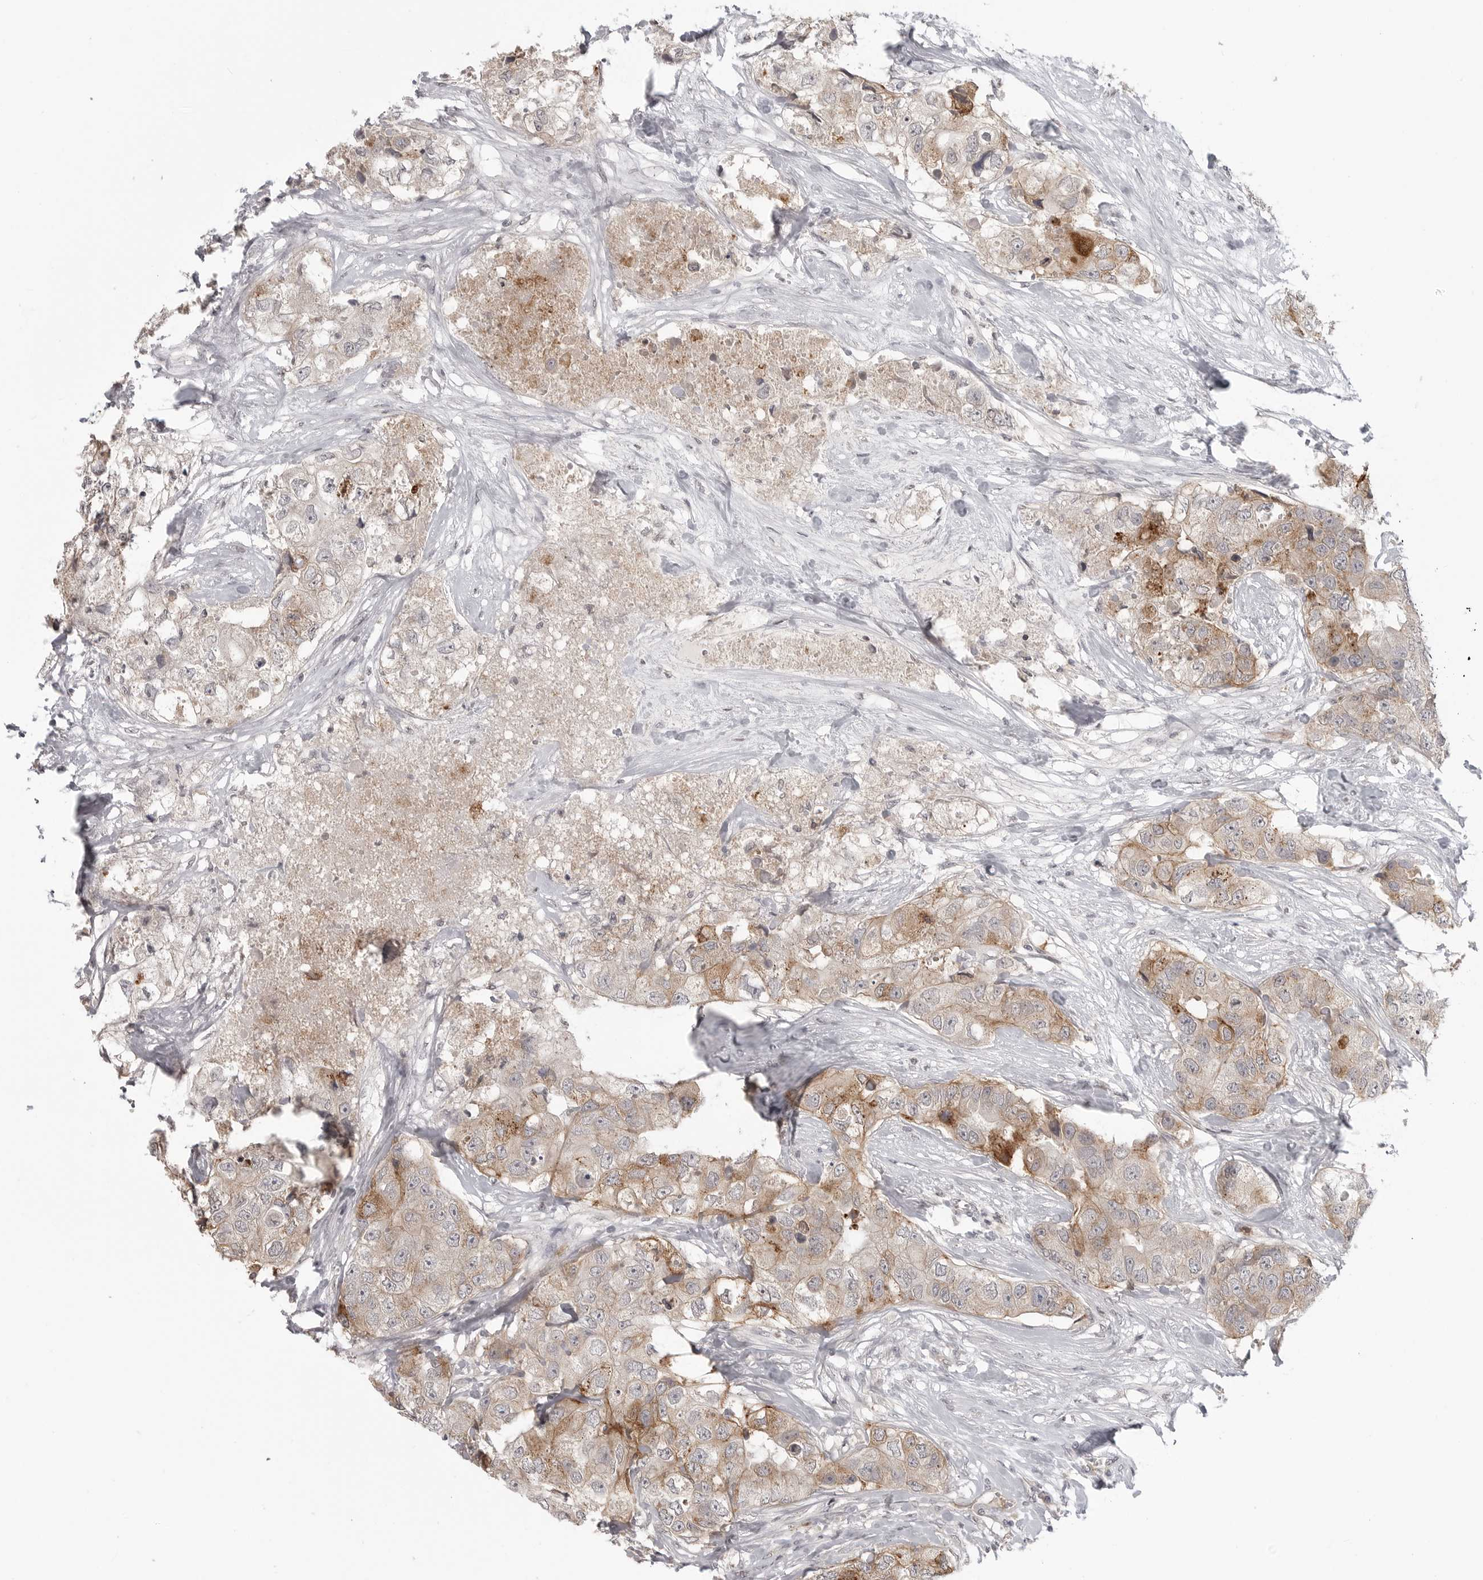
{"staining": {"intensity": "moderate", "quantity": ">75%", "location": "cytoplasmic/membranous"}, "tissue": "breast cancer", "cell_type": "Tumor cells", "image_type": "cancer", "snomed": [{"axis": "morphology", "description": "Duct carcinoma"}, {"axis": "topography", "description": "Breast"}], "caption": "An image showing moderate cytoplasmic/membranous staining in approximately >75% of tumor cells in invasive ductal carcinoma (breast), as visualized by brown immunohistochemical staining.", "gene": "IFNGR1", "patient": {"sex": "female", "age": 62}}